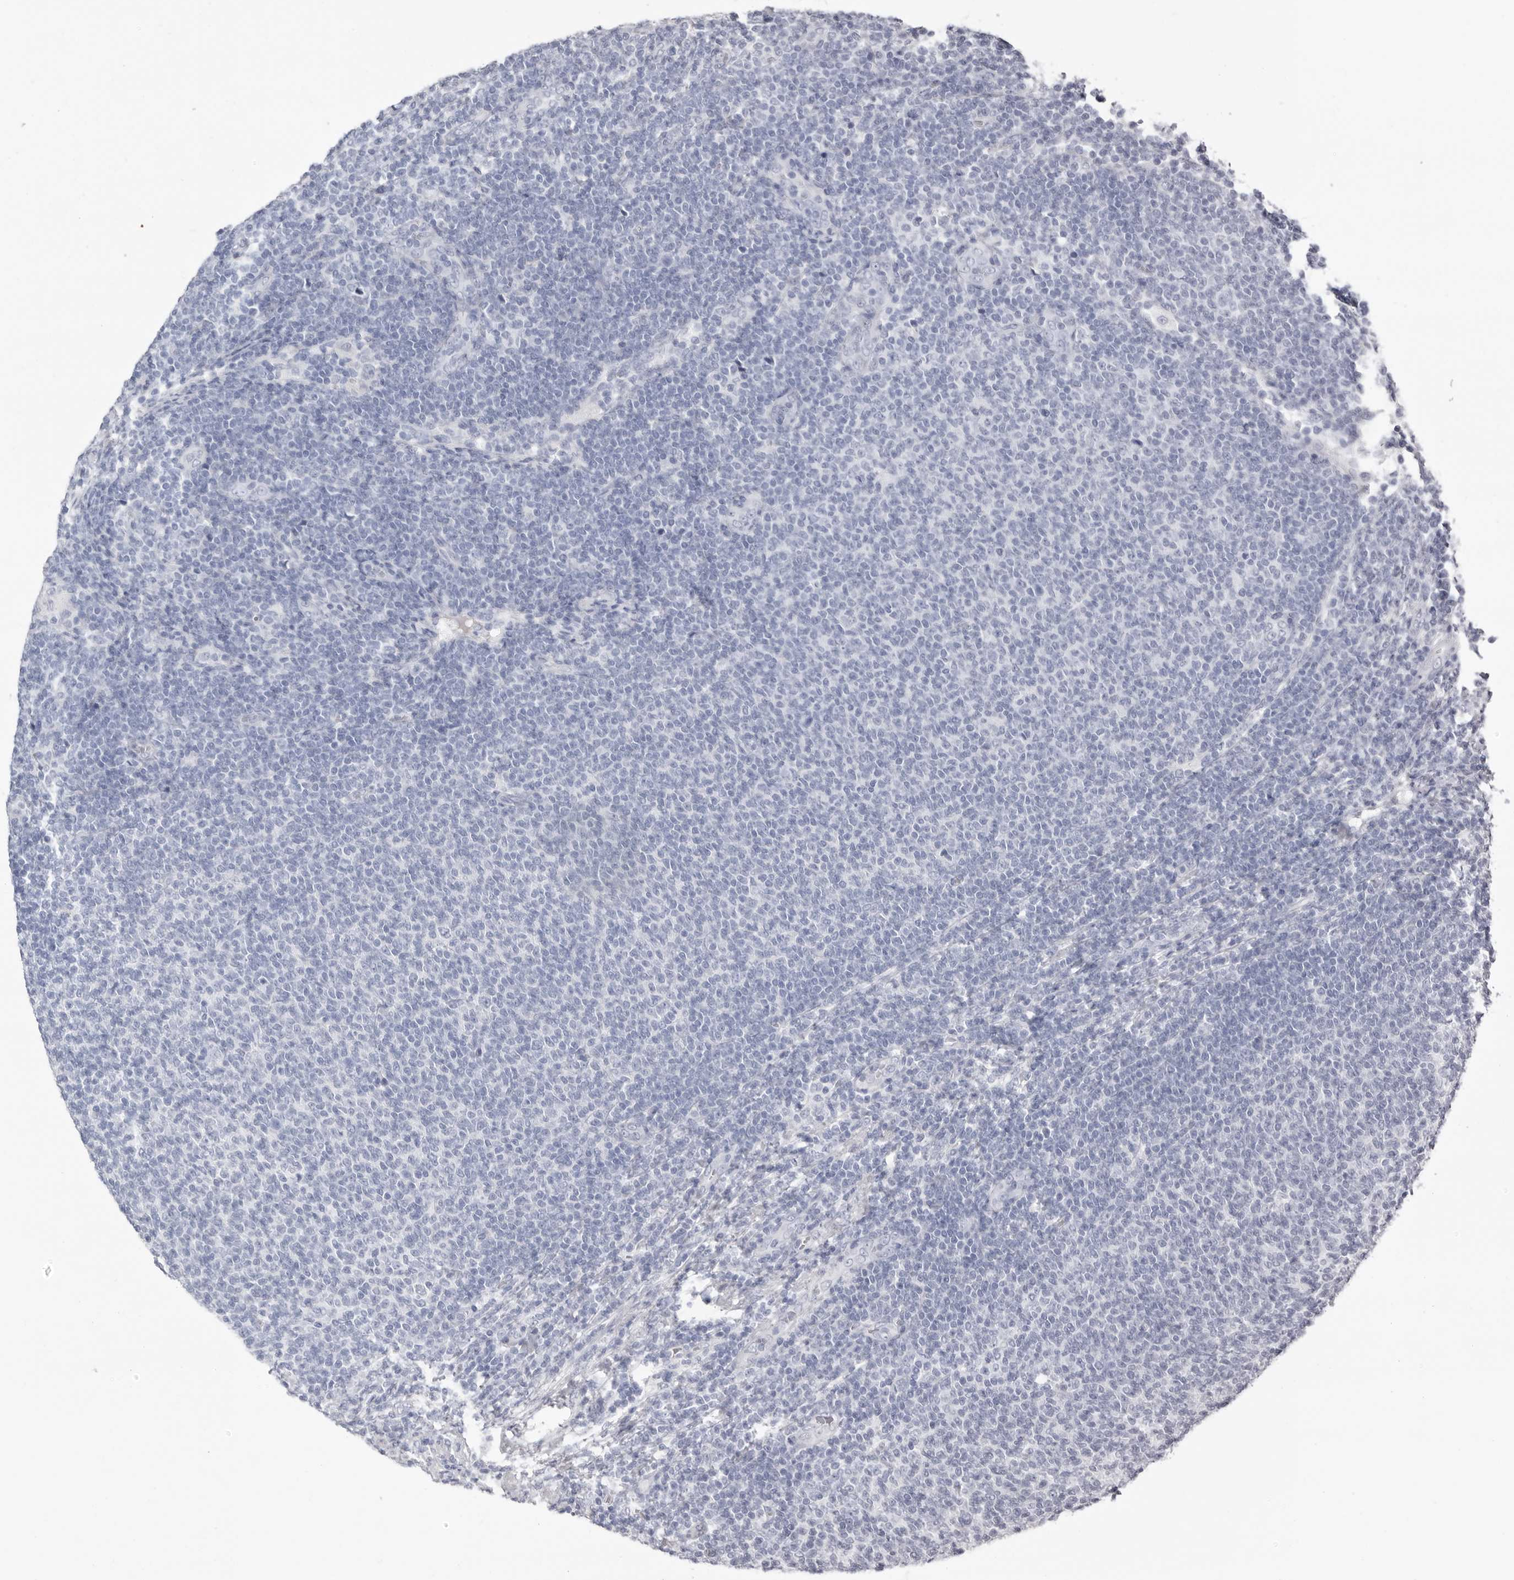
{"staining": {"intensity": "negative", "quantity": "none", "location": "none"}, "tissue": "lymphoma", "cell_type": "Tumor cells", "image_type": "cancer", "snomed": [{"axis": "morphology", "description": "Malignant lymphoma, non-Hodgkin's type, Low grade"}, {"axis": "topography", "description": "Lymph node"}], "caption": "Immunohistochemistry (IHC) photomicrograph of human malignant lymphoma, non-Hodgkin's type (low-grade) stained for a protein (brown), which shows no positivity in tumor cells. The staining is performed using DAB (3,3'-diaminobenzidine) brown chromogen with nuclei counter-stained in using hematoxylin.", "gene": "LPO", "patient": {"sex": "male", "age": 66}}